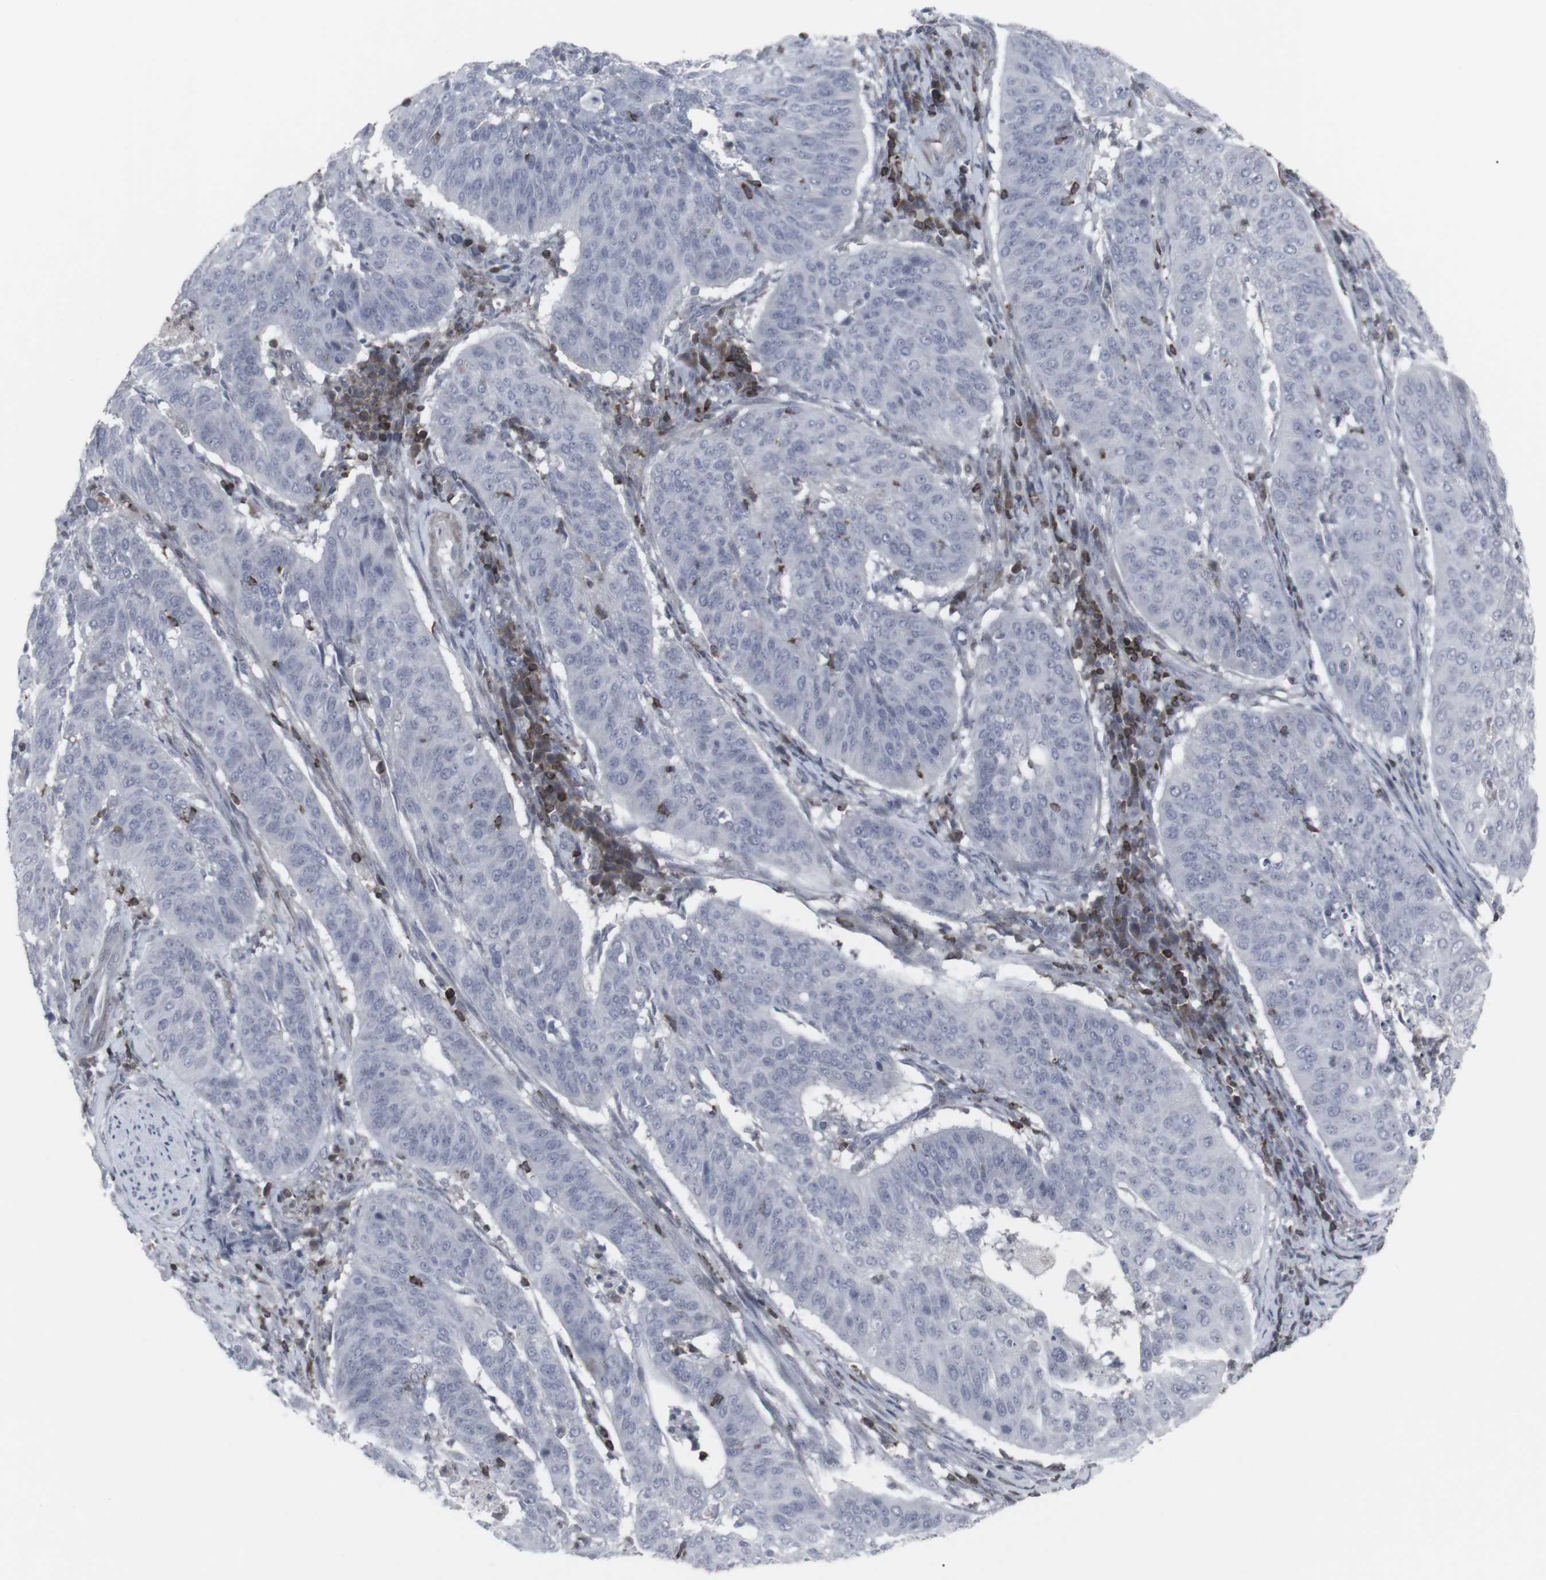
{"staining": {"intensity": "negative", "quantity": "none", "location": "none"}, "tissue": "cervical cancer", "cell_type": "Tumor cells", "image_type": "cancer", "snomed": [{"axis": "morphology", "description": "Normal tissue, NOS"}, {"axis": "morphology", "description": "Squamous cell carcinoma, NOS"}, {"axis": "topography", "description": "Cervix"}], "caption": "Cervical cancer (squamous cell carcinoma) was stained to show a protein in brown. There is no significant expression in tumor cells.", "gene": "APOBEC2", "patient": {"sex": "female", "age": 39}}